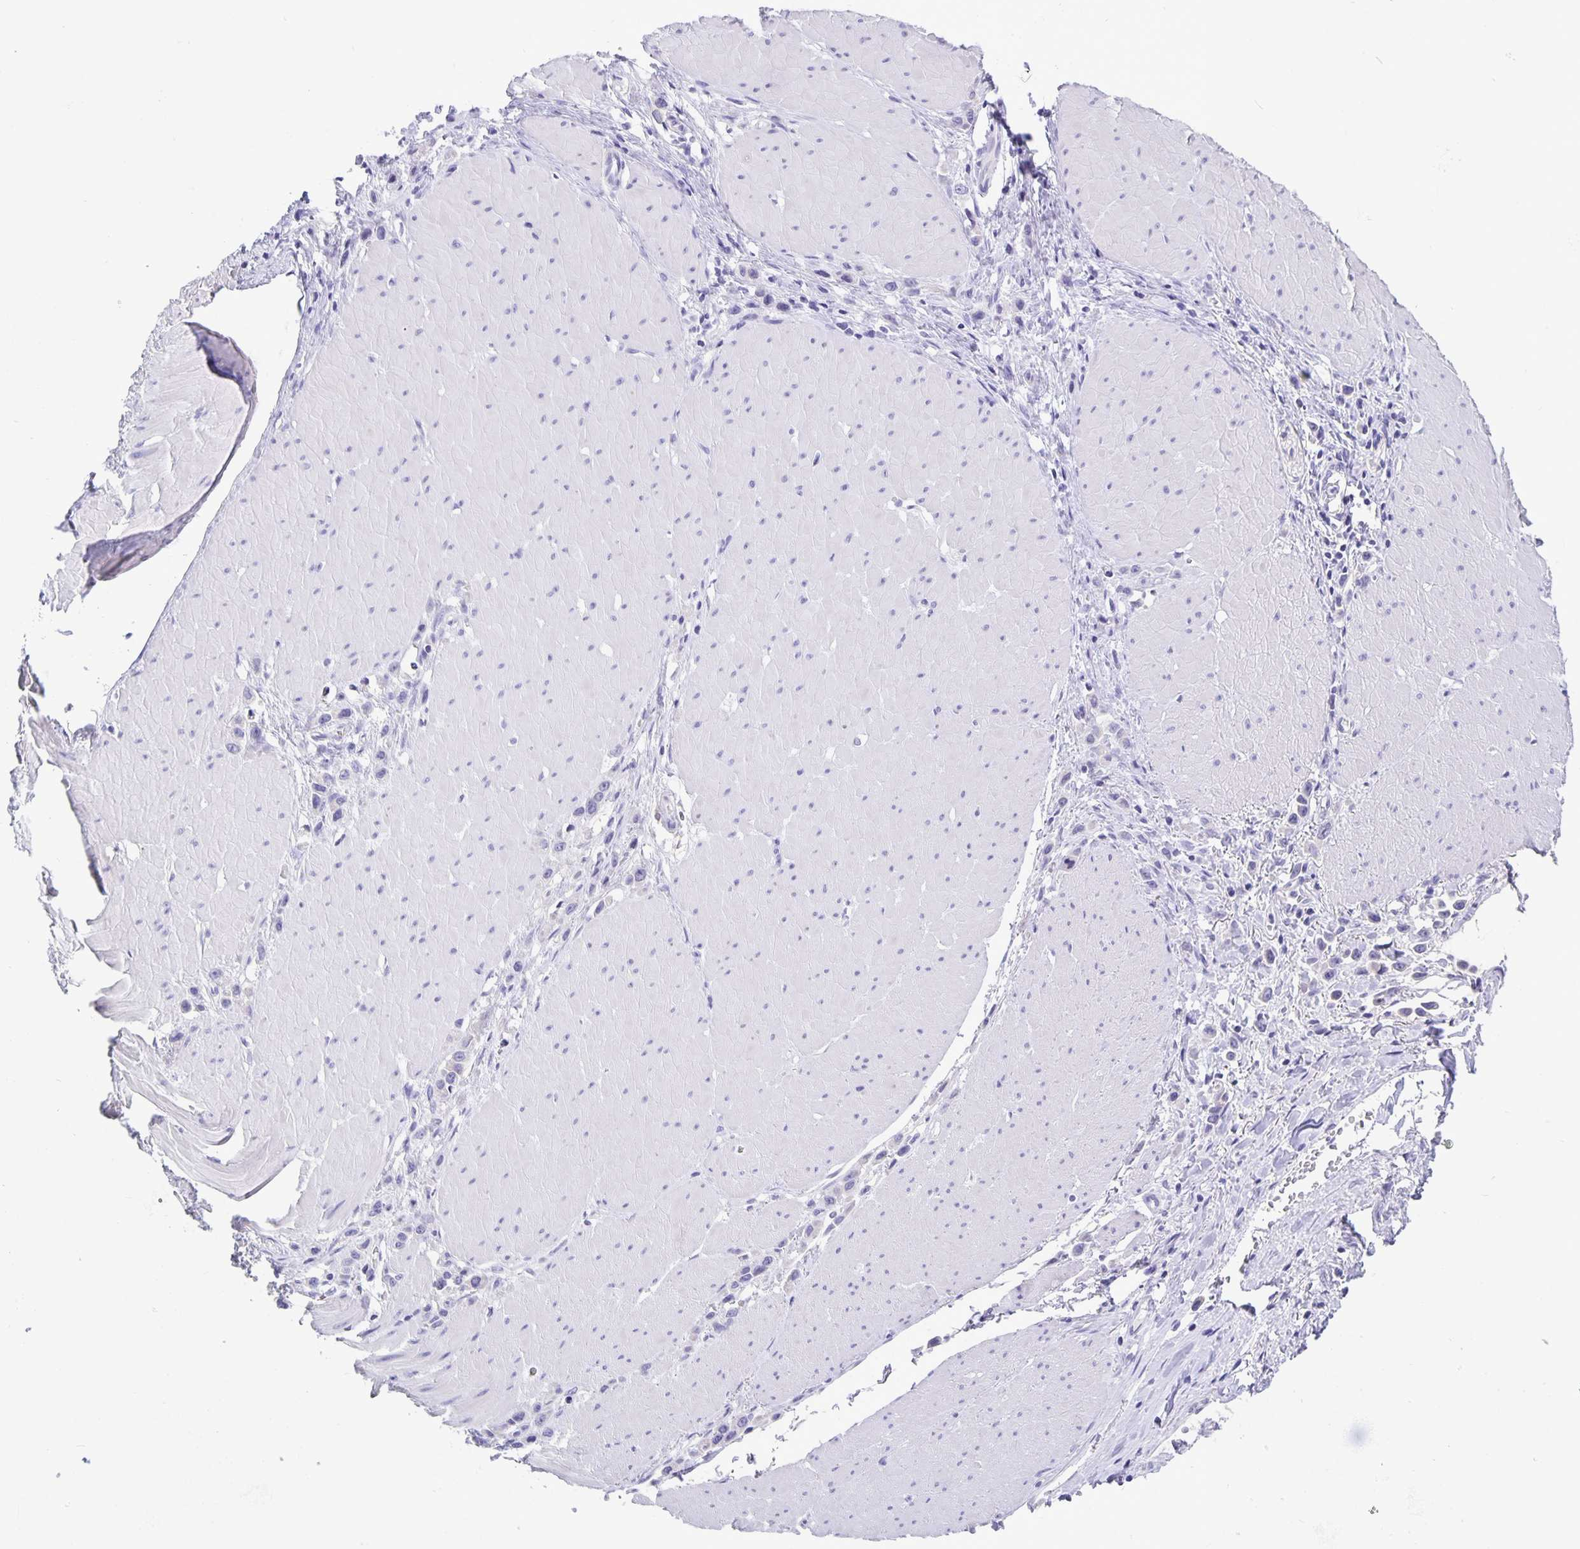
{"staining": {"intensity": "negative", "quantity": "none", "location": "none"}, "tissue": "stomach cancer", "cell_type": "Tumor cells", "image_type": "cancer", "snomed": [{"axis": "morphology", "description": "Adenocarcinoma, NOS"}, {"axis": "topography", "description": "Stomach"}], "caption": "Immunohistochemical staining of stomach cancer (adenocarcinoma) reveals no significant positivity in tumor cells.", "gene": "ERMN", "patient": {"sex": "male", "age": 47}}